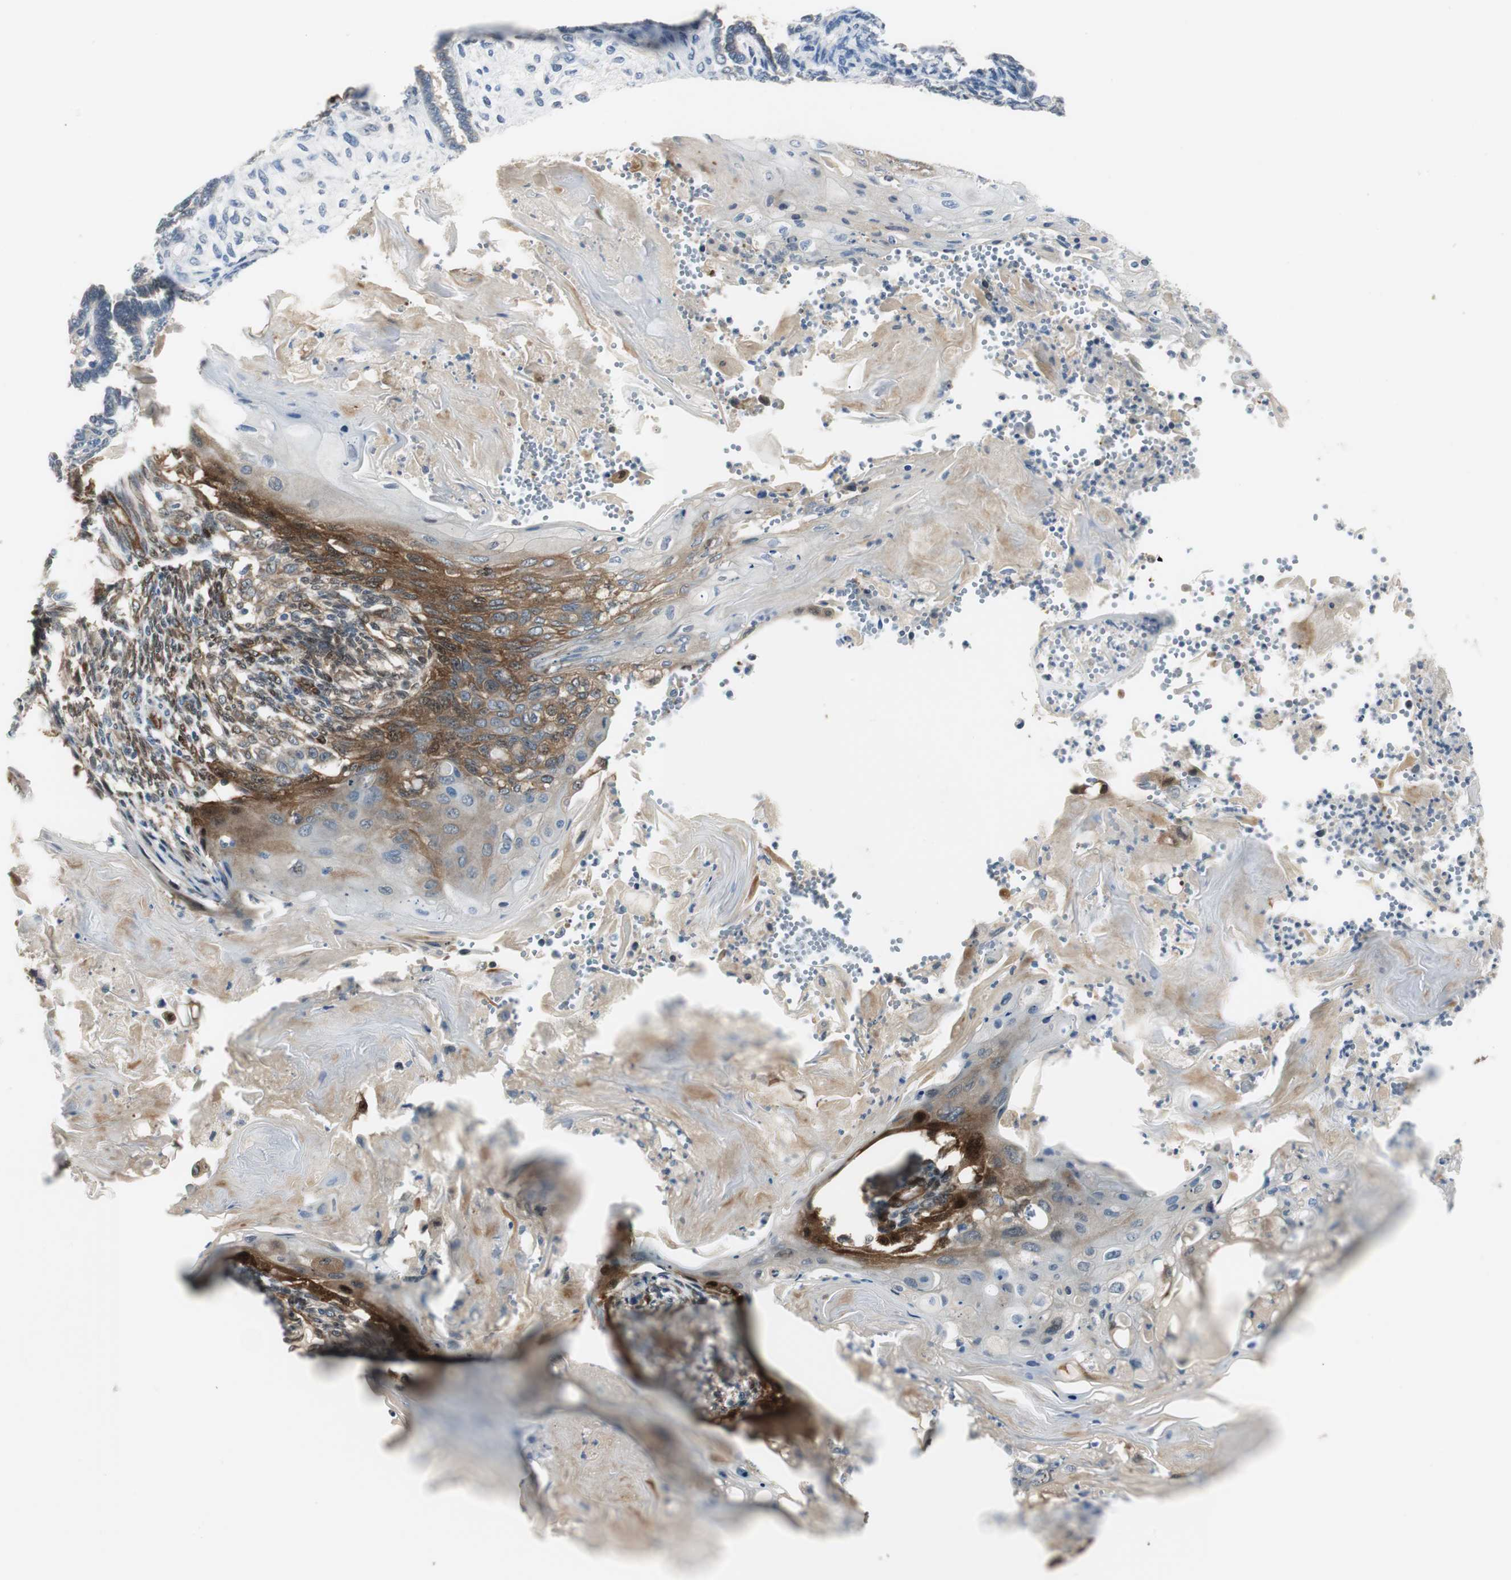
{"staining": {"intensity": "strong", "quantity": "25%-75%", "location": "cytoplasmic/membranous"}, "tissue": "endometrial cancer", "cell_type": "Tumor cells", "image_type": "cancer", "snomed": [{"axis": "morphology", "description": "Neoplasm, malignant, NOS"}, {"axis": "topography", "description": "Endometrium"}], "caption": "Endometrial cancer stained for a protein reveals strong cytoplasmic/membranous positivity in tumor cells.", "gene": "FHL2", "patient": {"sex": "female", "age": 74}}